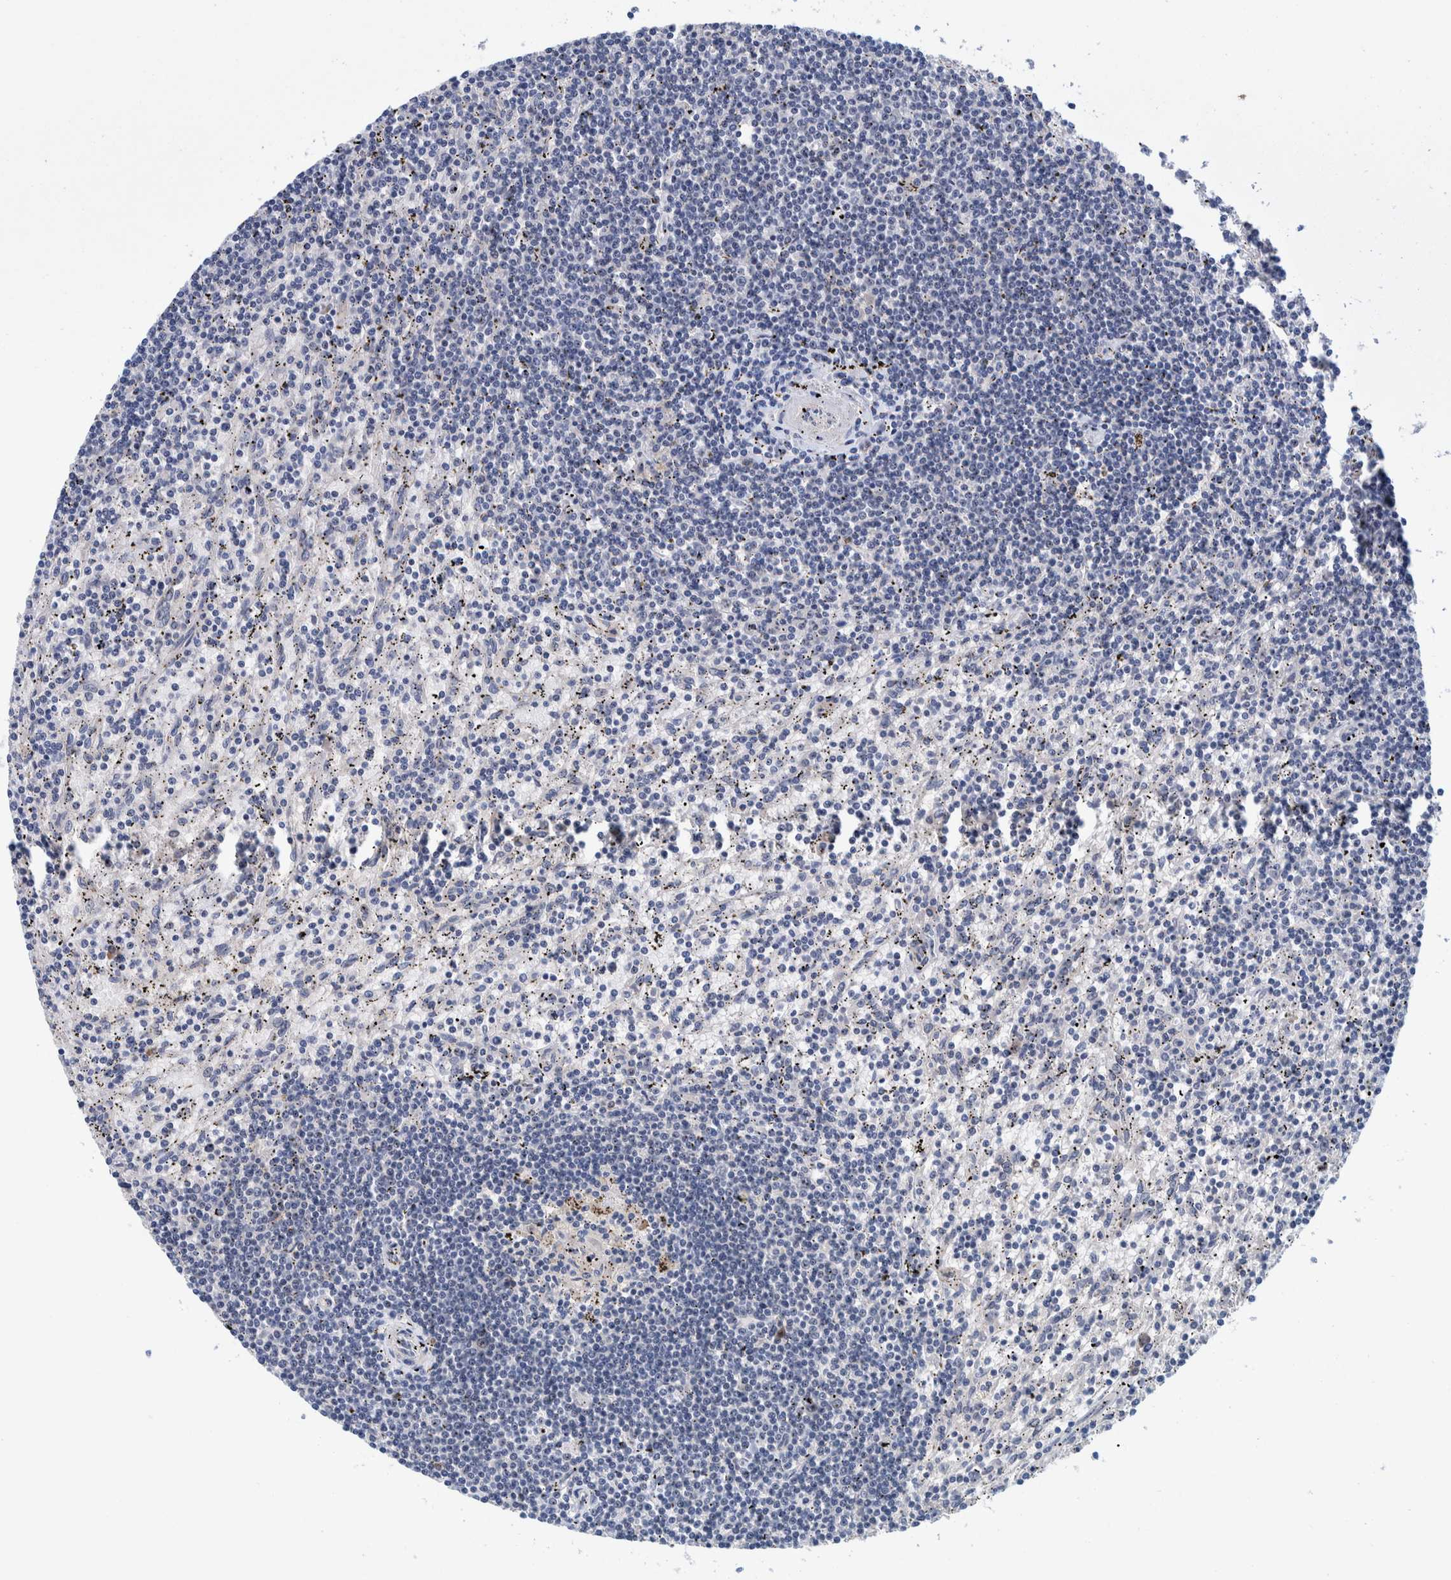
{"staining": {"intensity": "negative", "quantity": "none", "location": "none"}, "tissue": "lymphoma", "cell_type": "Tumor cells", "image_type": "cancer", "snomed": [{"axis": "morphology", "description": "Malignant lymphoma, non-Hodgkin's type, Low grade"}, {"axis": "topography", "description": "Spleen"}], "caption": "The IHC photomicrograph has no significant positivity in tumor cells of low-grade malignant lymphoma, non-Hodgkin's type tissue. (DAB immunohistochemistry, high magnification).", "gene": "NOL11", "patient": {"sex": "male", "age": 76}}